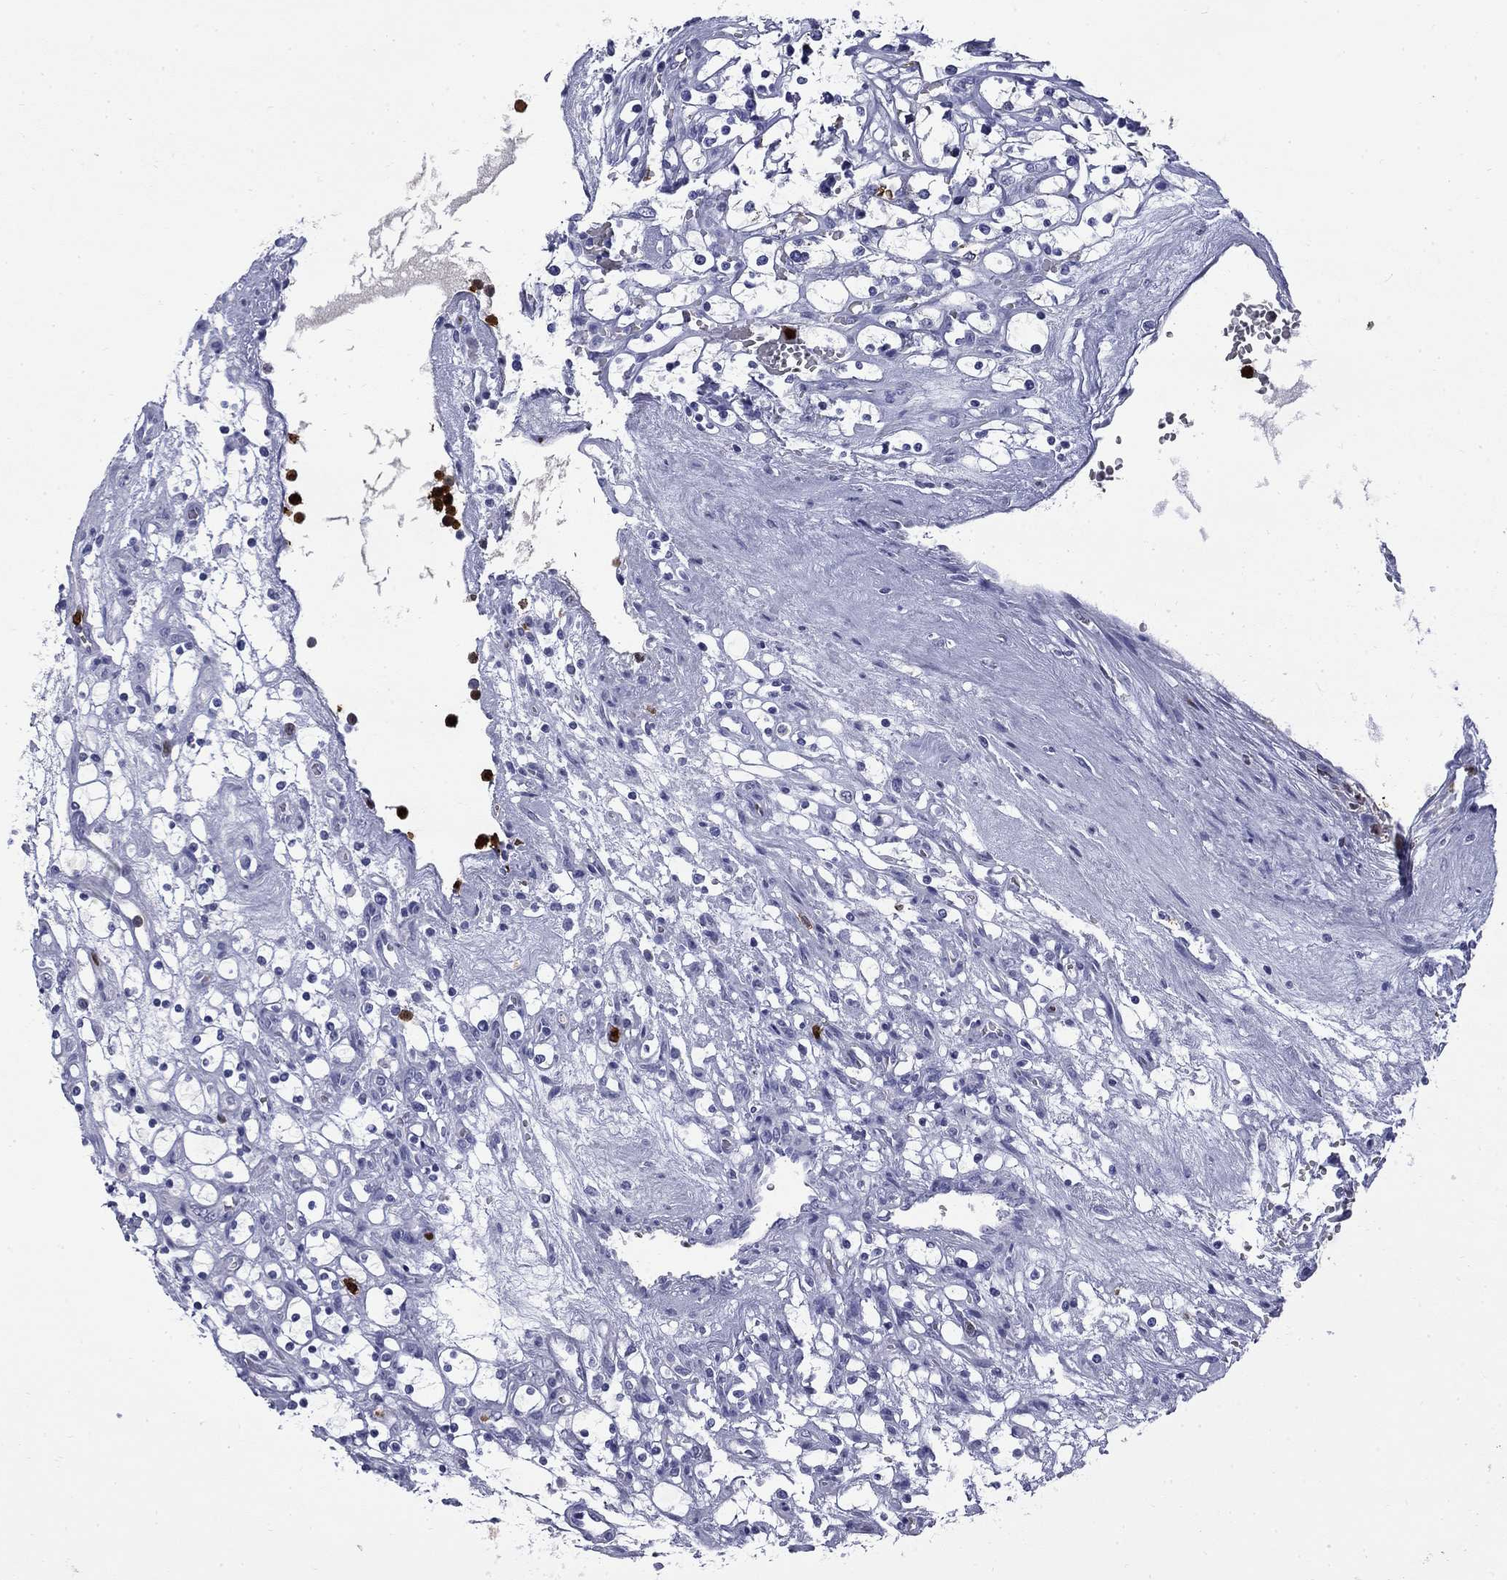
{"staining": {"intensity": "negative", "quantity": "none", "location": "none"}, "tissue": "renal cancer", "cell_type": "Tumor cells", "image_type": "cancer", "snomed": [{"axis": "morphology", "description": "Adenocarcinoma, NOS"}, {"axis": "topography", "description": "Kidney"}], "caption": "The image displays no staining of tumor cells in renal cancer (adenocarcinoma).", "gene": "TRIM29", "patient": {"sex": "female", "age": 69}}